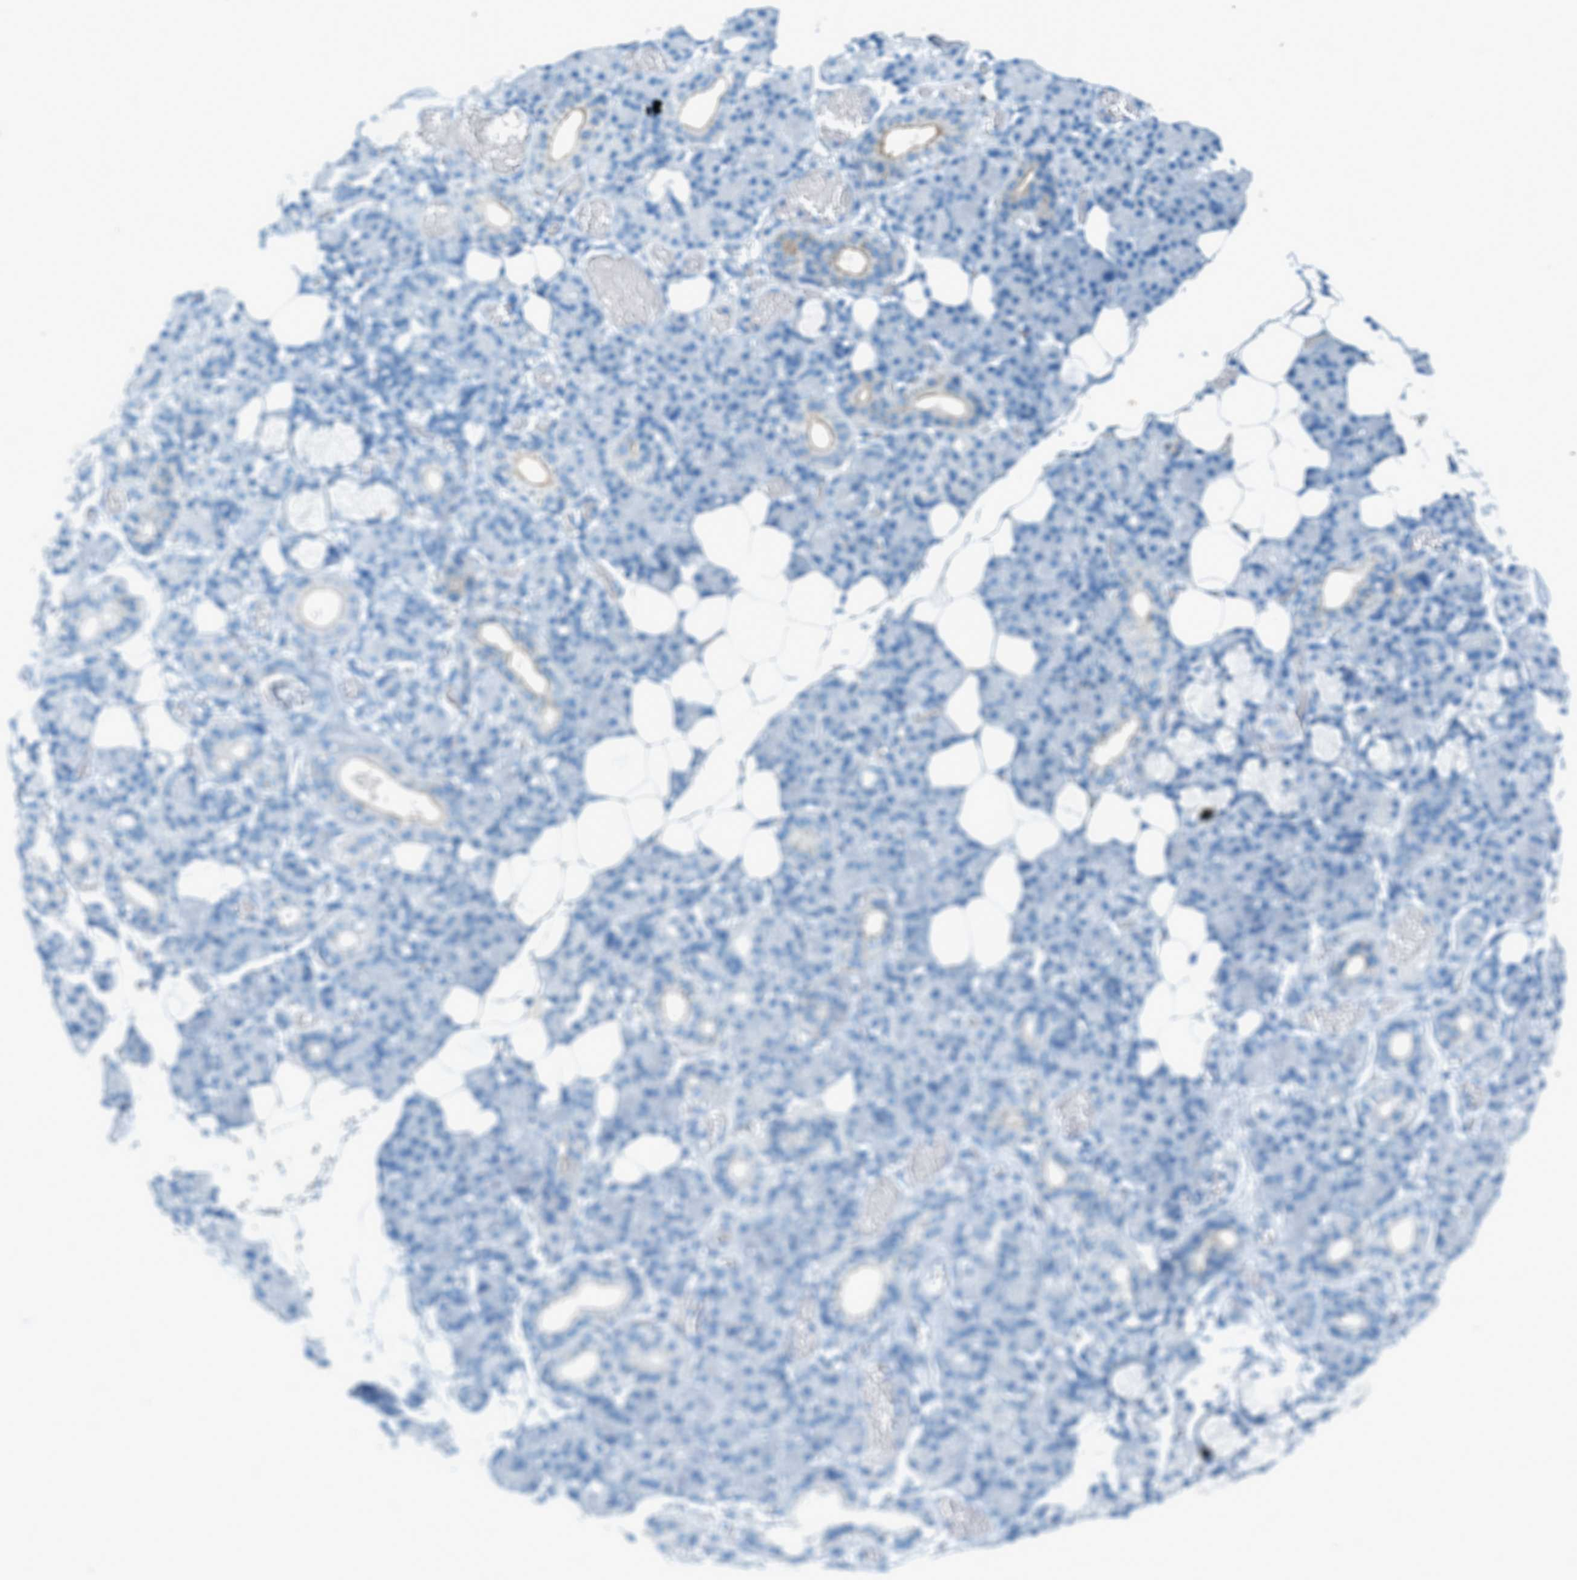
{"staining": {"intensity": "moderate", "quantity": "<25%", "location": "cytoplasmic/membranous"}, "tissue": "salivary gland", "cell_type": "Glandular cells", "image_type": "normal", "snomed": [{"axis": "morphology", "description": "Normal tissue, NOS"}, {"axis": "topography", "description": "Salivary gland"}], "caption": "A low amount of moderate cytoplasmic/membranous expression is identified in about <25% of glandular cells in normal salivary gland.", "gene": "C21orf62", "patient": {"sex": "male", "age": 63}}